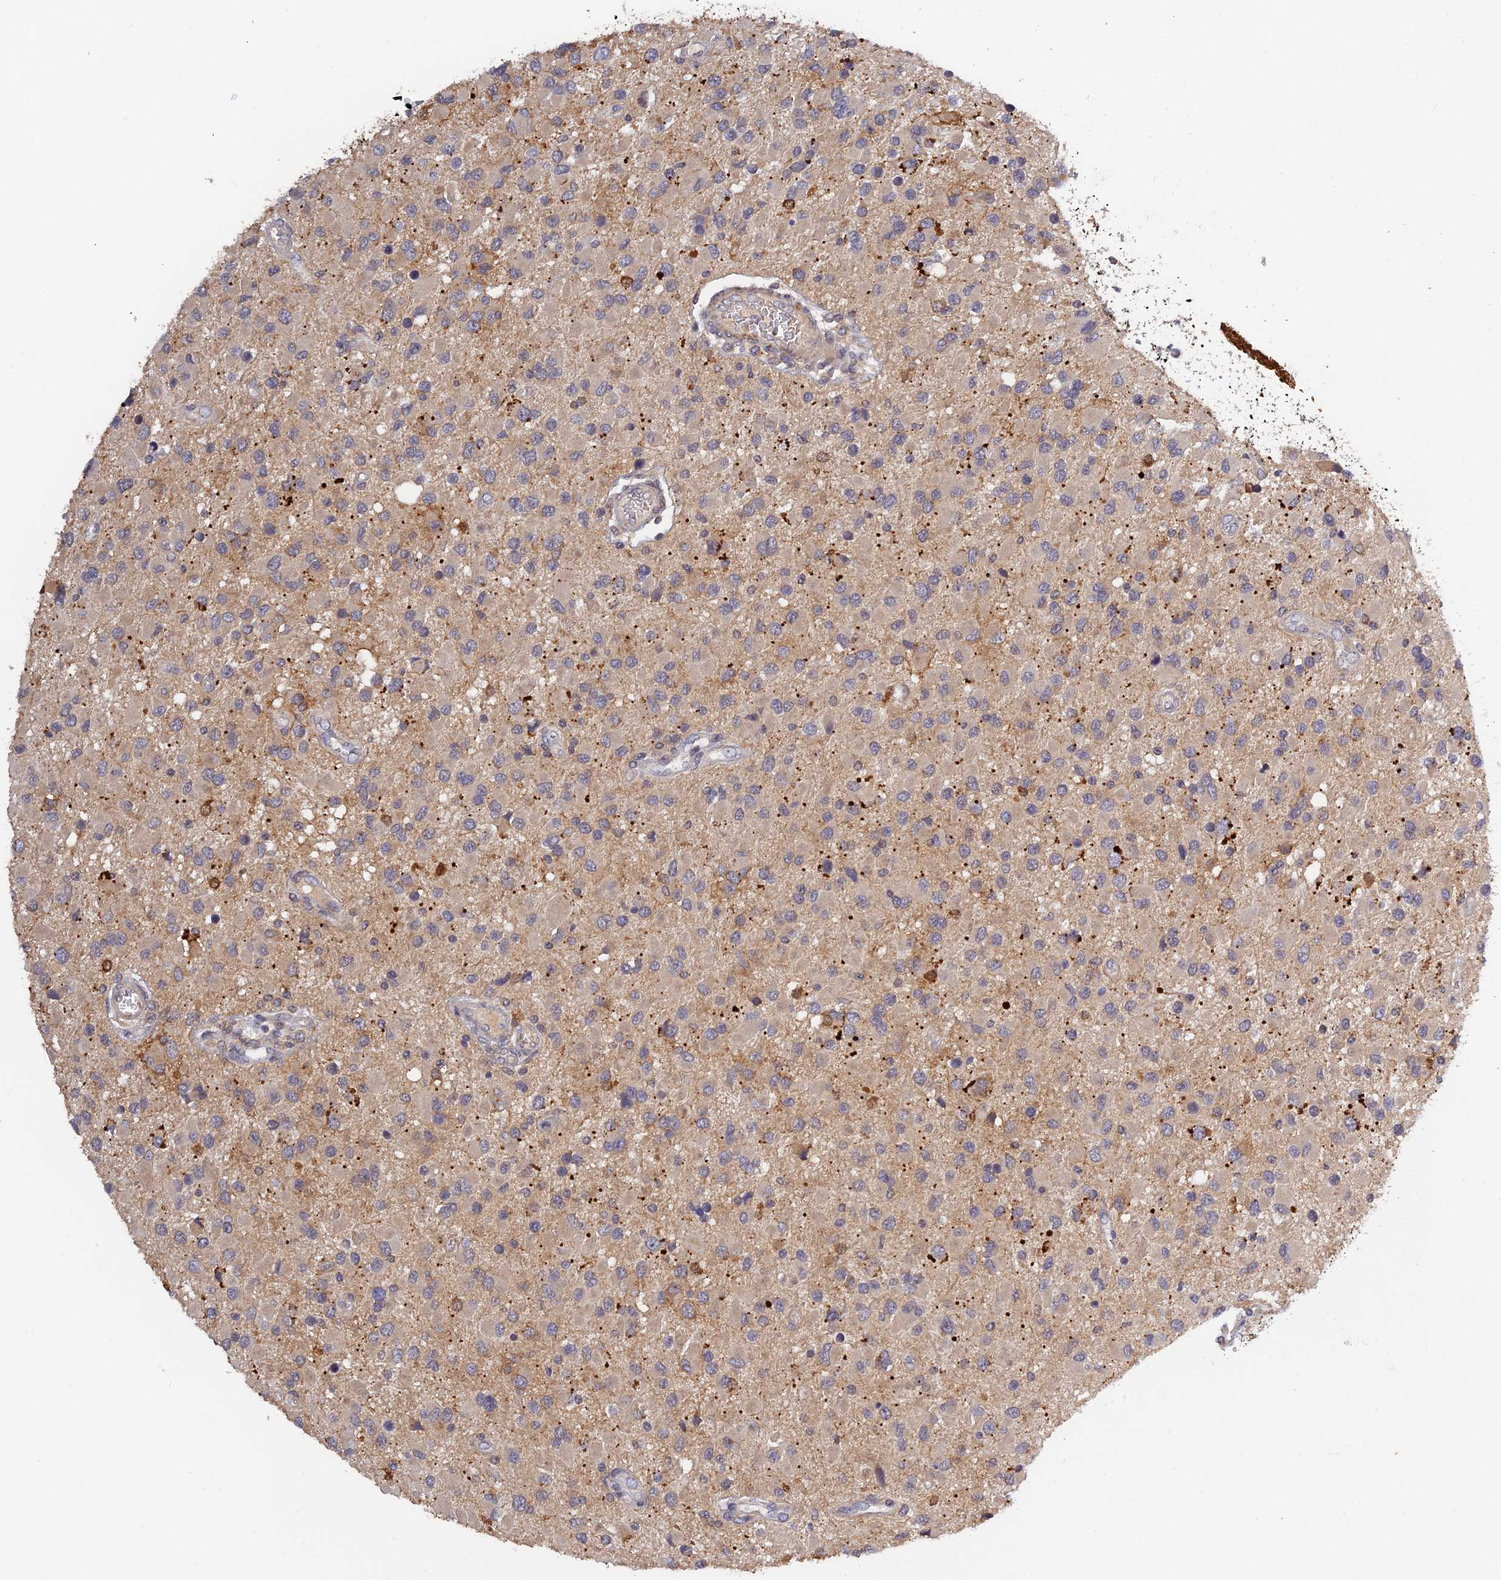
{"staining": {"intensity": "negative", "quantity": "none", "location": "none"}, "tissue": "glioma", "cell_type": "Tumor cells", "image_type": "cancer", "snomed": [{"axis": "morphology", "description": "Glioma, malignant, High grade"}, {"axis": "topography", "description": "Brain"}], "caption": "The micrograph exhibits no staining of tumor cells in glioma.", "gene": "CWH43", "patient": {"sex": "male", "age": 53}}